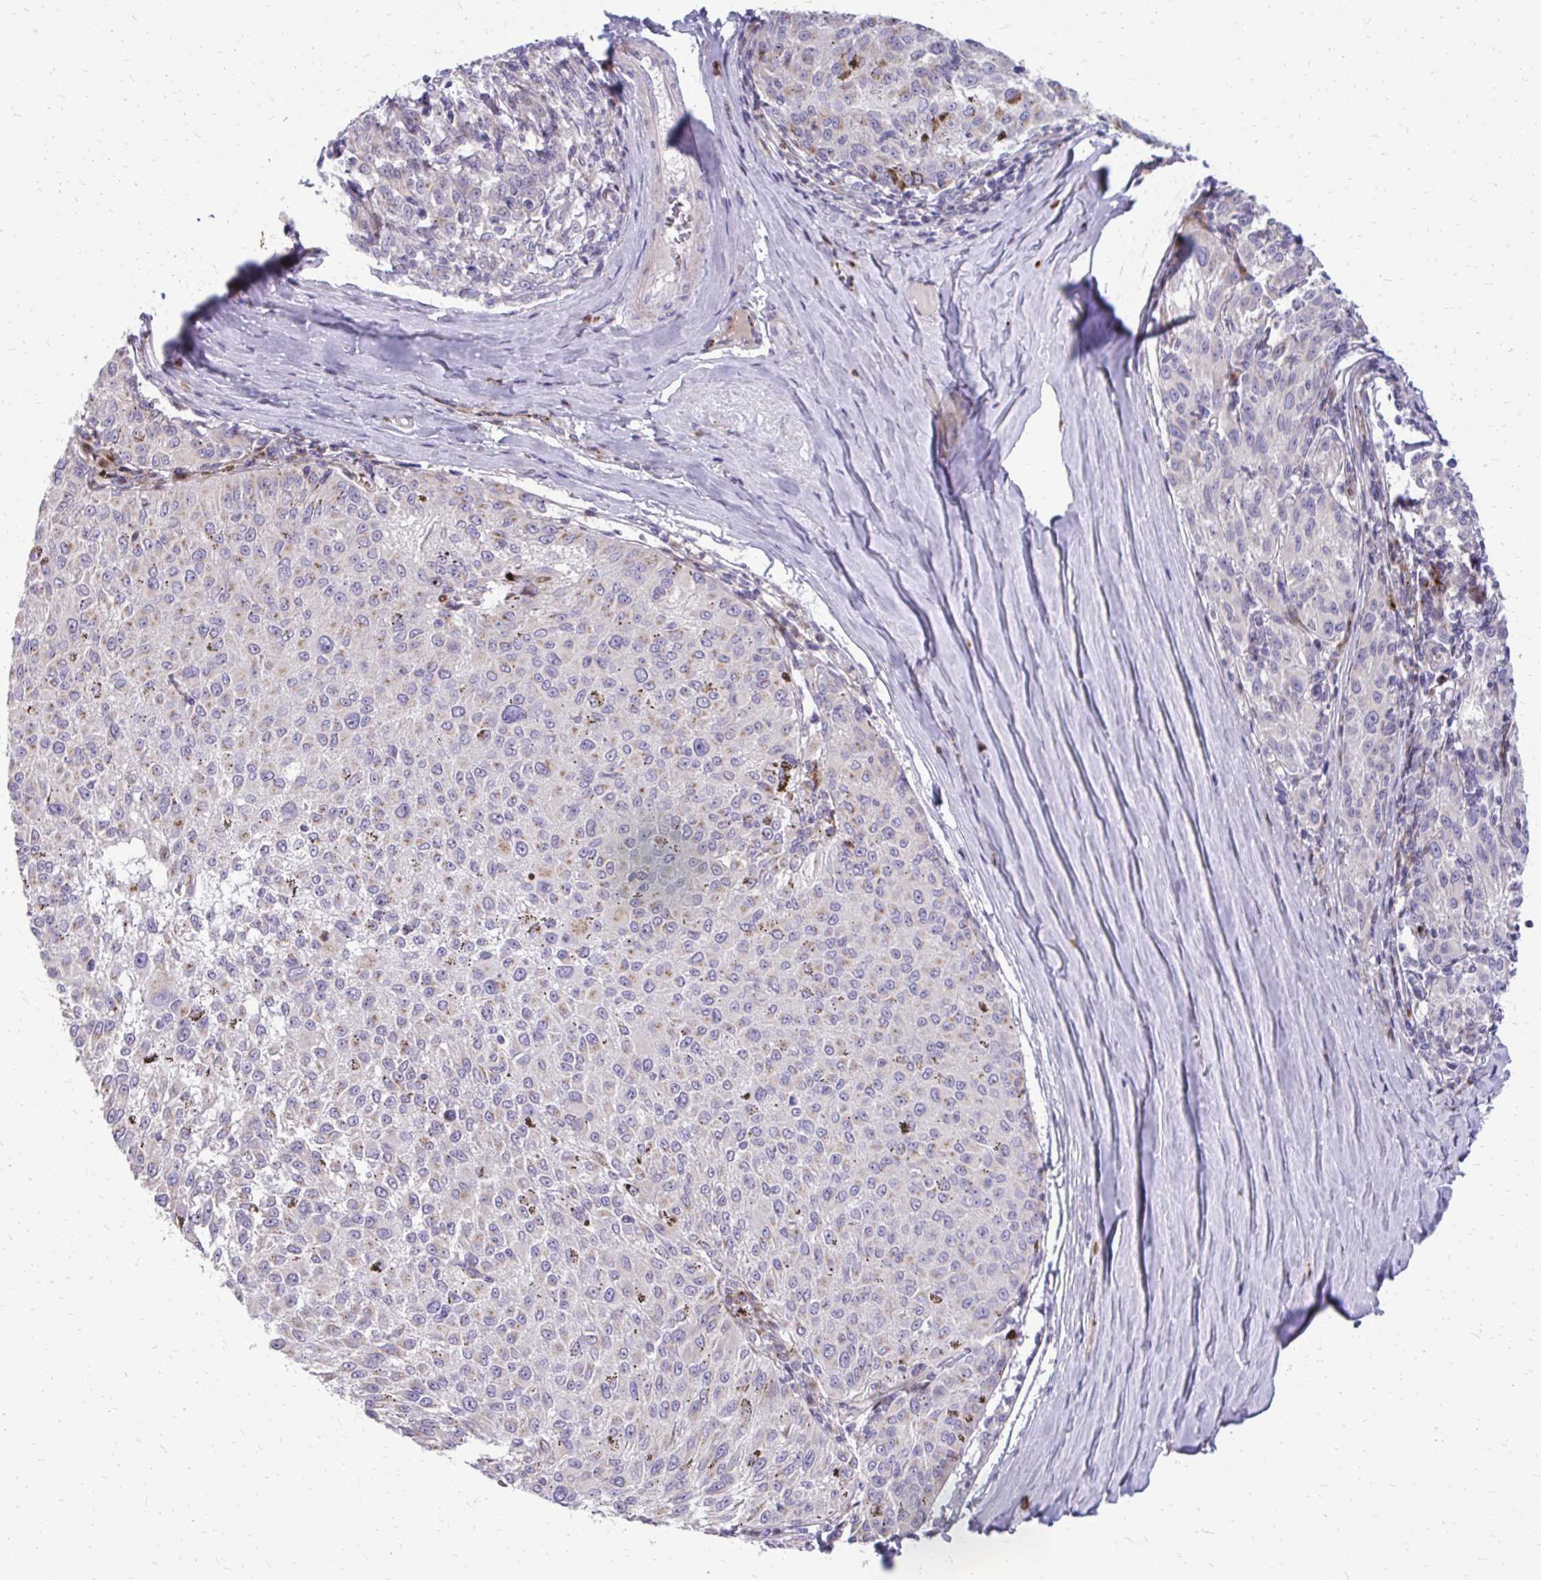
{"staining": {"intensity": "negative", "quantity": "none", "location": "none"}, "tissue": "melanoma", "cell_type": "Tumor cells", "image_type": "cancer", "snomed": [{"axis": "morphology", "description": "Malignant melanoma, NOS"}, {"axis": "topography", "description": "Skin"}], "caption": "Protein analysis of melanoma exhibits no significant positivity in tumor cells.", "gene": "FUNDC2", "patient": {"sex": "female", "age": 72}}